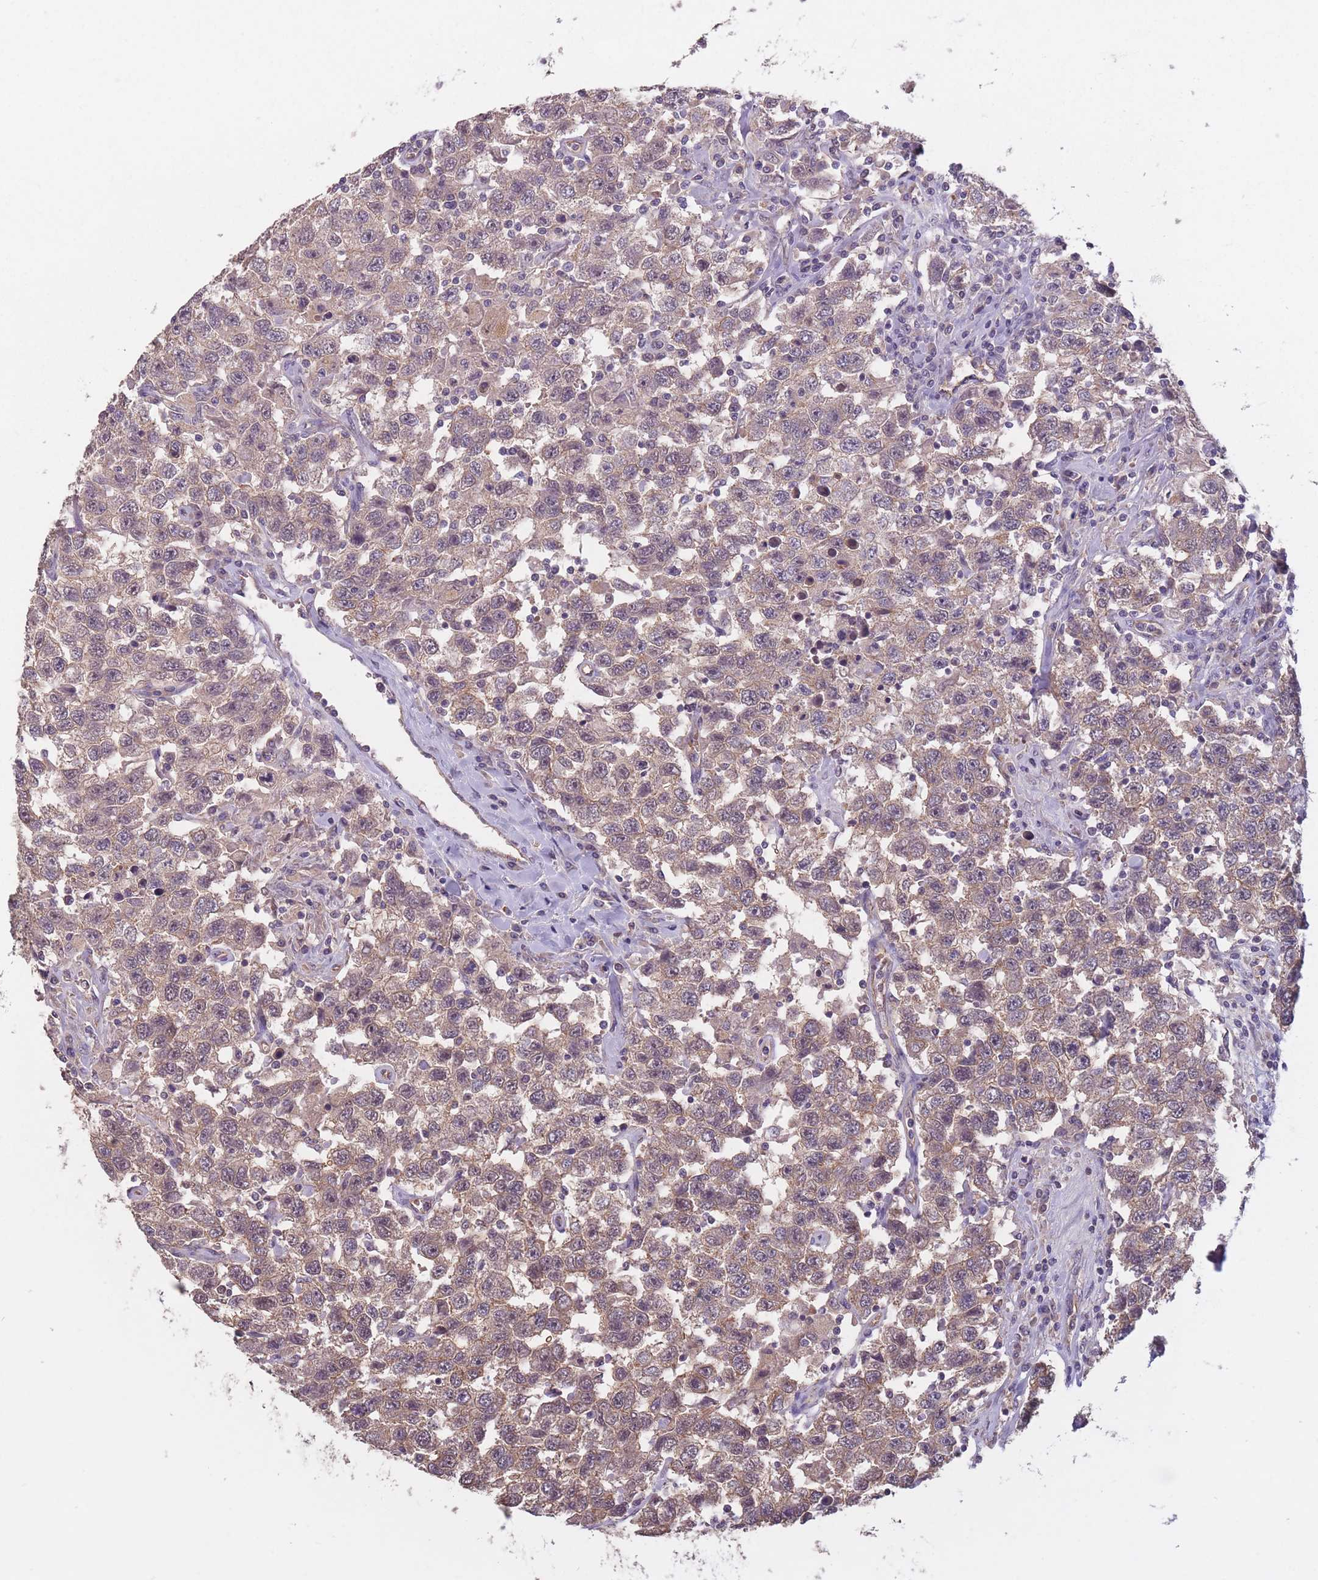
{"staining": {"intensity": "moderate", "quantity": ">75%", "location": "cytoplasmic/membranous,nuclear"}, "tissue": "testis cancer", "cell_type": "Tumor cells", "image_type": "cancer", "snomed": [{"axis": "morphology", "description": "Seminoma, NOS"}, {"axis": "topography", "description": "Testis"}], "caption": "An immunohistochemistry (IHC) photomicrograph of tumor tissue is shown. Protein staining in brown highlights moderate cytoplasmic/membranous and nuclear positivity in seminoma (testis) within tumor cells. Nuclei are stained in blue.", "gene": "KIAA1755", "patient": {"sex": "male", "age": 41}}